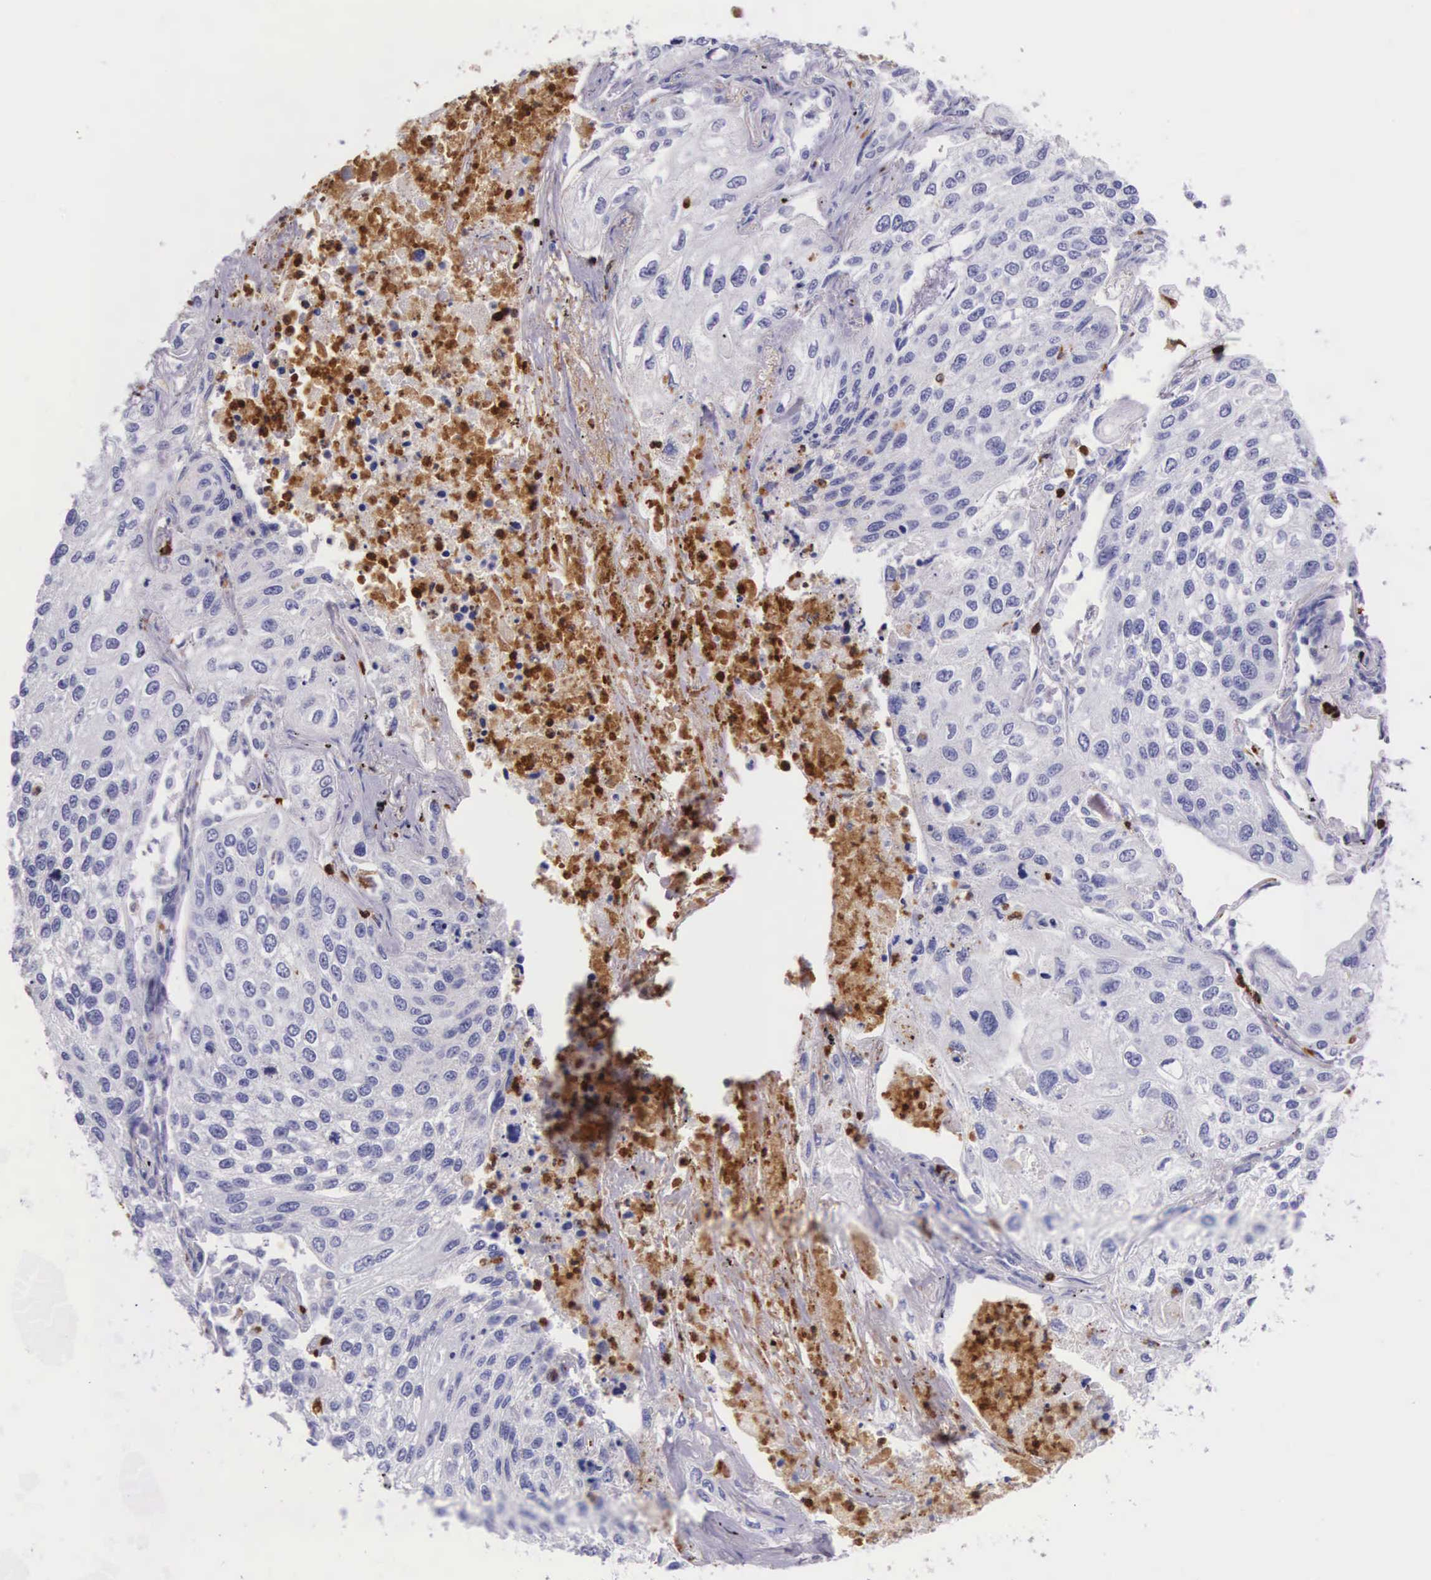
{"staining": {"intensity": "negative", "quantity": "none", "location": "none"}, "tissue": "lung cancer", "cell_type": "Tumor cells", "image_type": "cancer", "snomed": [{"axis": "morphology", "description": "Squamous cell carcinoma, NOS"}, {"axis": "topography", "description": "Lung"}], "caption": "Micrograph shows no significant protein staining in tumor cells of lung squamous cell carcinoma.", "gene": "FCN1", "patient": {"sex": "male", "age": 75}}